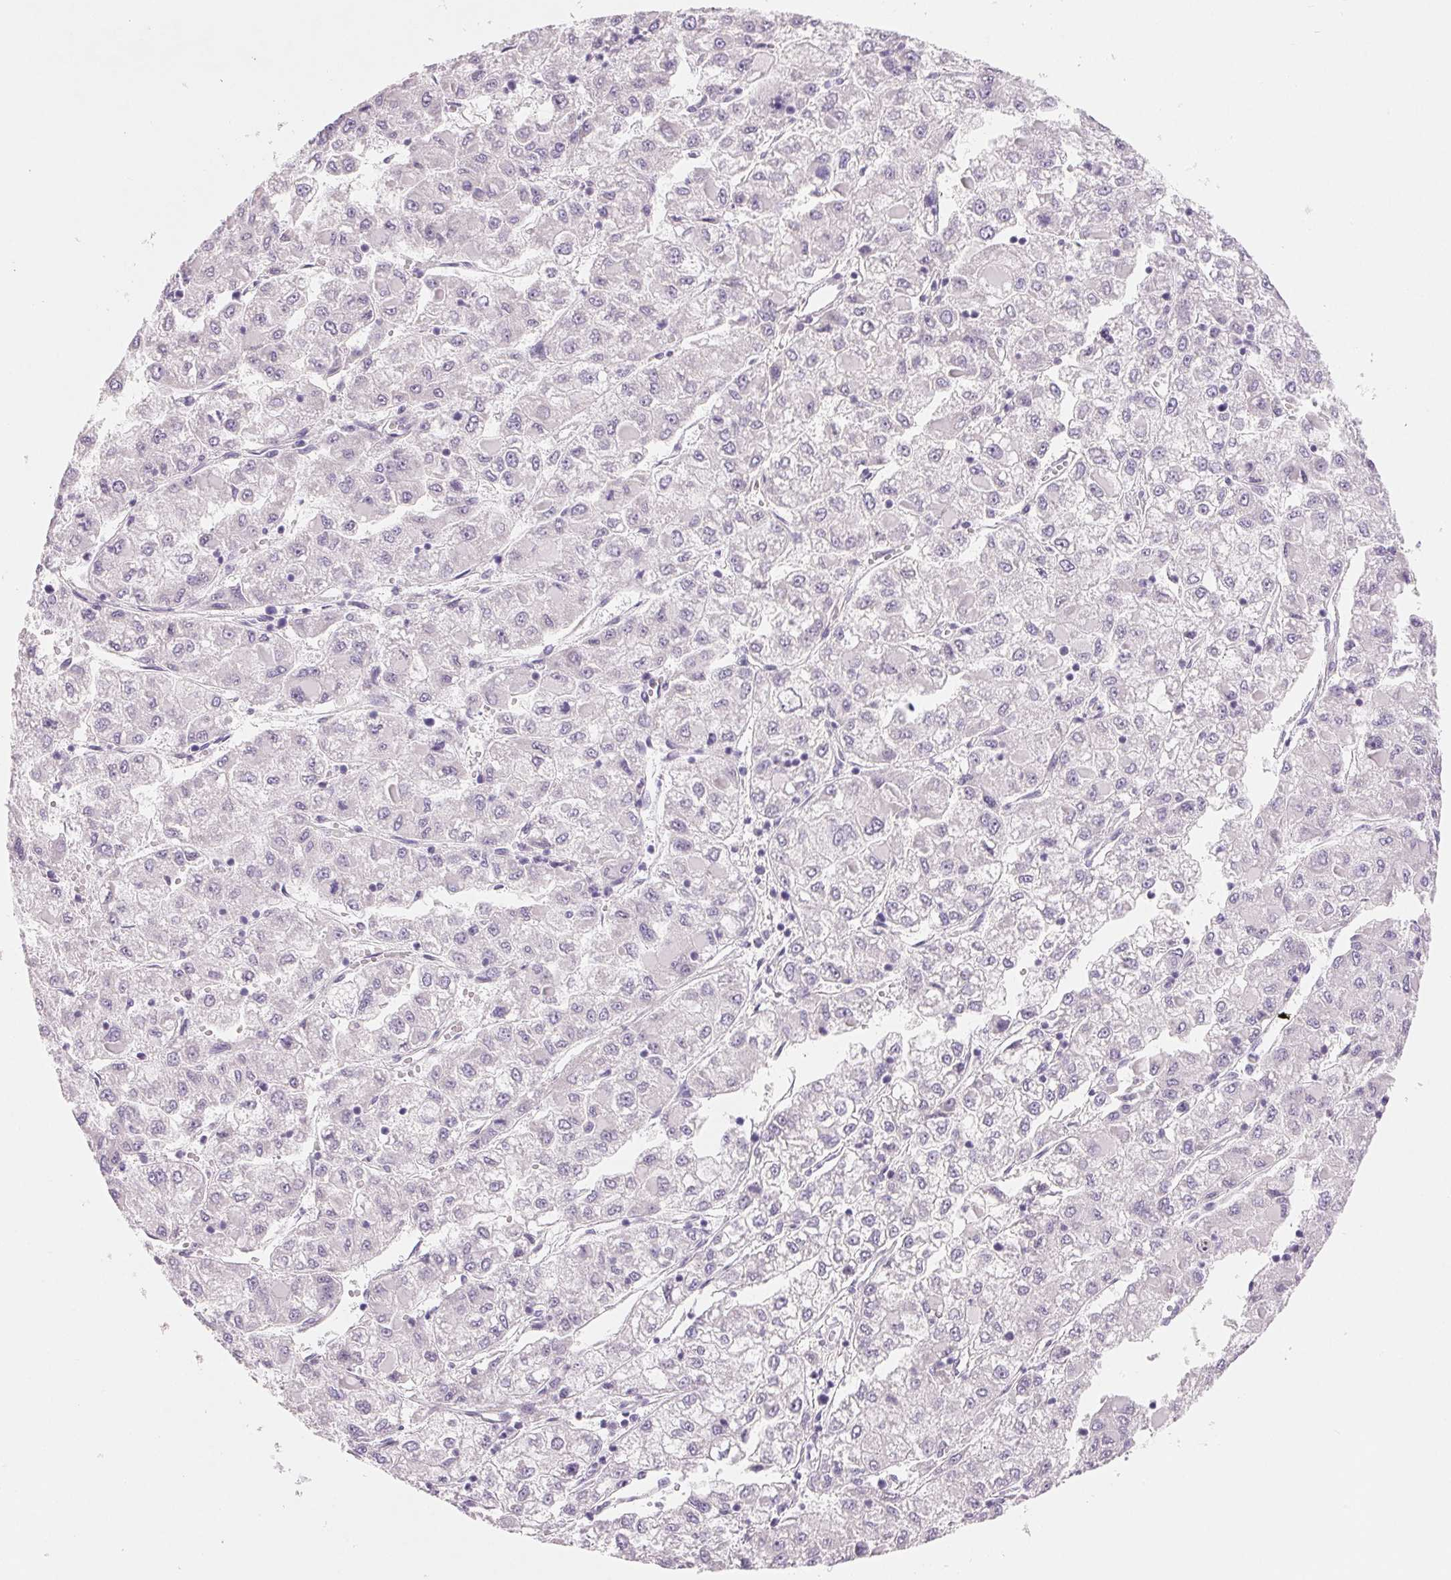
{"staining": {"intensity": "negative", "quantity": "none", "location": "none"}, "tissue": "liver cancer", "cell_type": "Tumor cells", "image_type": "cancer", "snomed": [{"axis": "morphology", "description": "Carcinoma, Hepatocellular, NOS"}, {"axis": "topography", "description": "Liver"}], "caption": "Immunohistochemical staining of liver hepatocellular carcinoma exhibits no significant staining in tumor cells.", "gene": "SPACA5B", "patient": {"sex": "male", "age": 40}}